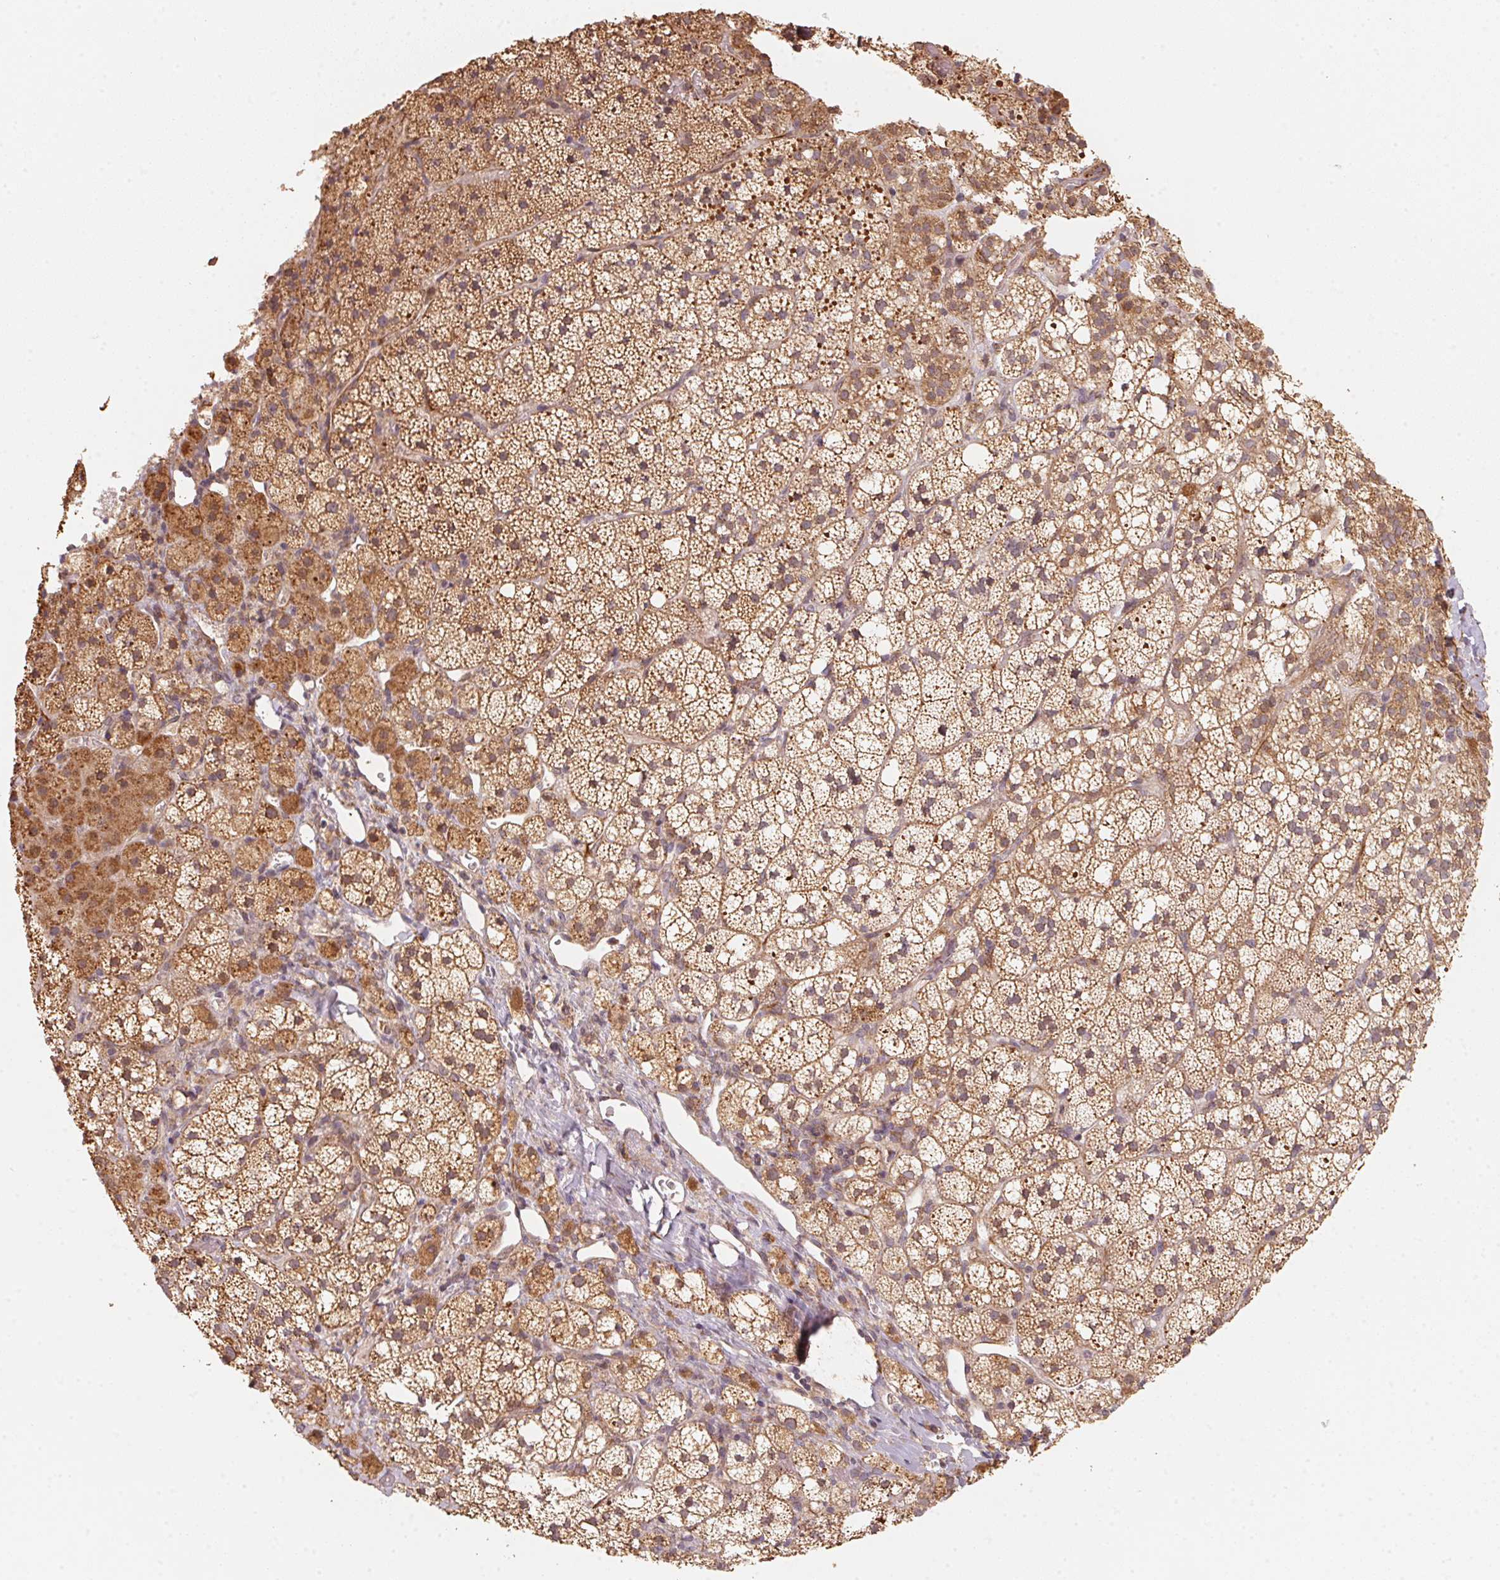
{"staining": {"intensity": "moderate", "quantity": "25%-75%", "location": "cytoplasmic/membranous"}, "tissue": "adrenal gland", "cell_type": "Glandular cells", "image_type": "normal", "snomed": [{"axis": "morphology", "description": "Normal tissue, NOS"}, {"axis": "topography", "description": "Adrenal gland"}], "caption": "Immunohistochemical staining of normal adrenal gland displays medium levels of moderate cytoplasmic/membranous expression in approximately 25%-75% of glandular cells. The protein of interest is shown in brown color, while the nuclei are stained blue.", "gene": "TSPAN12", "patient": {"sex": "male", "age": 53}}